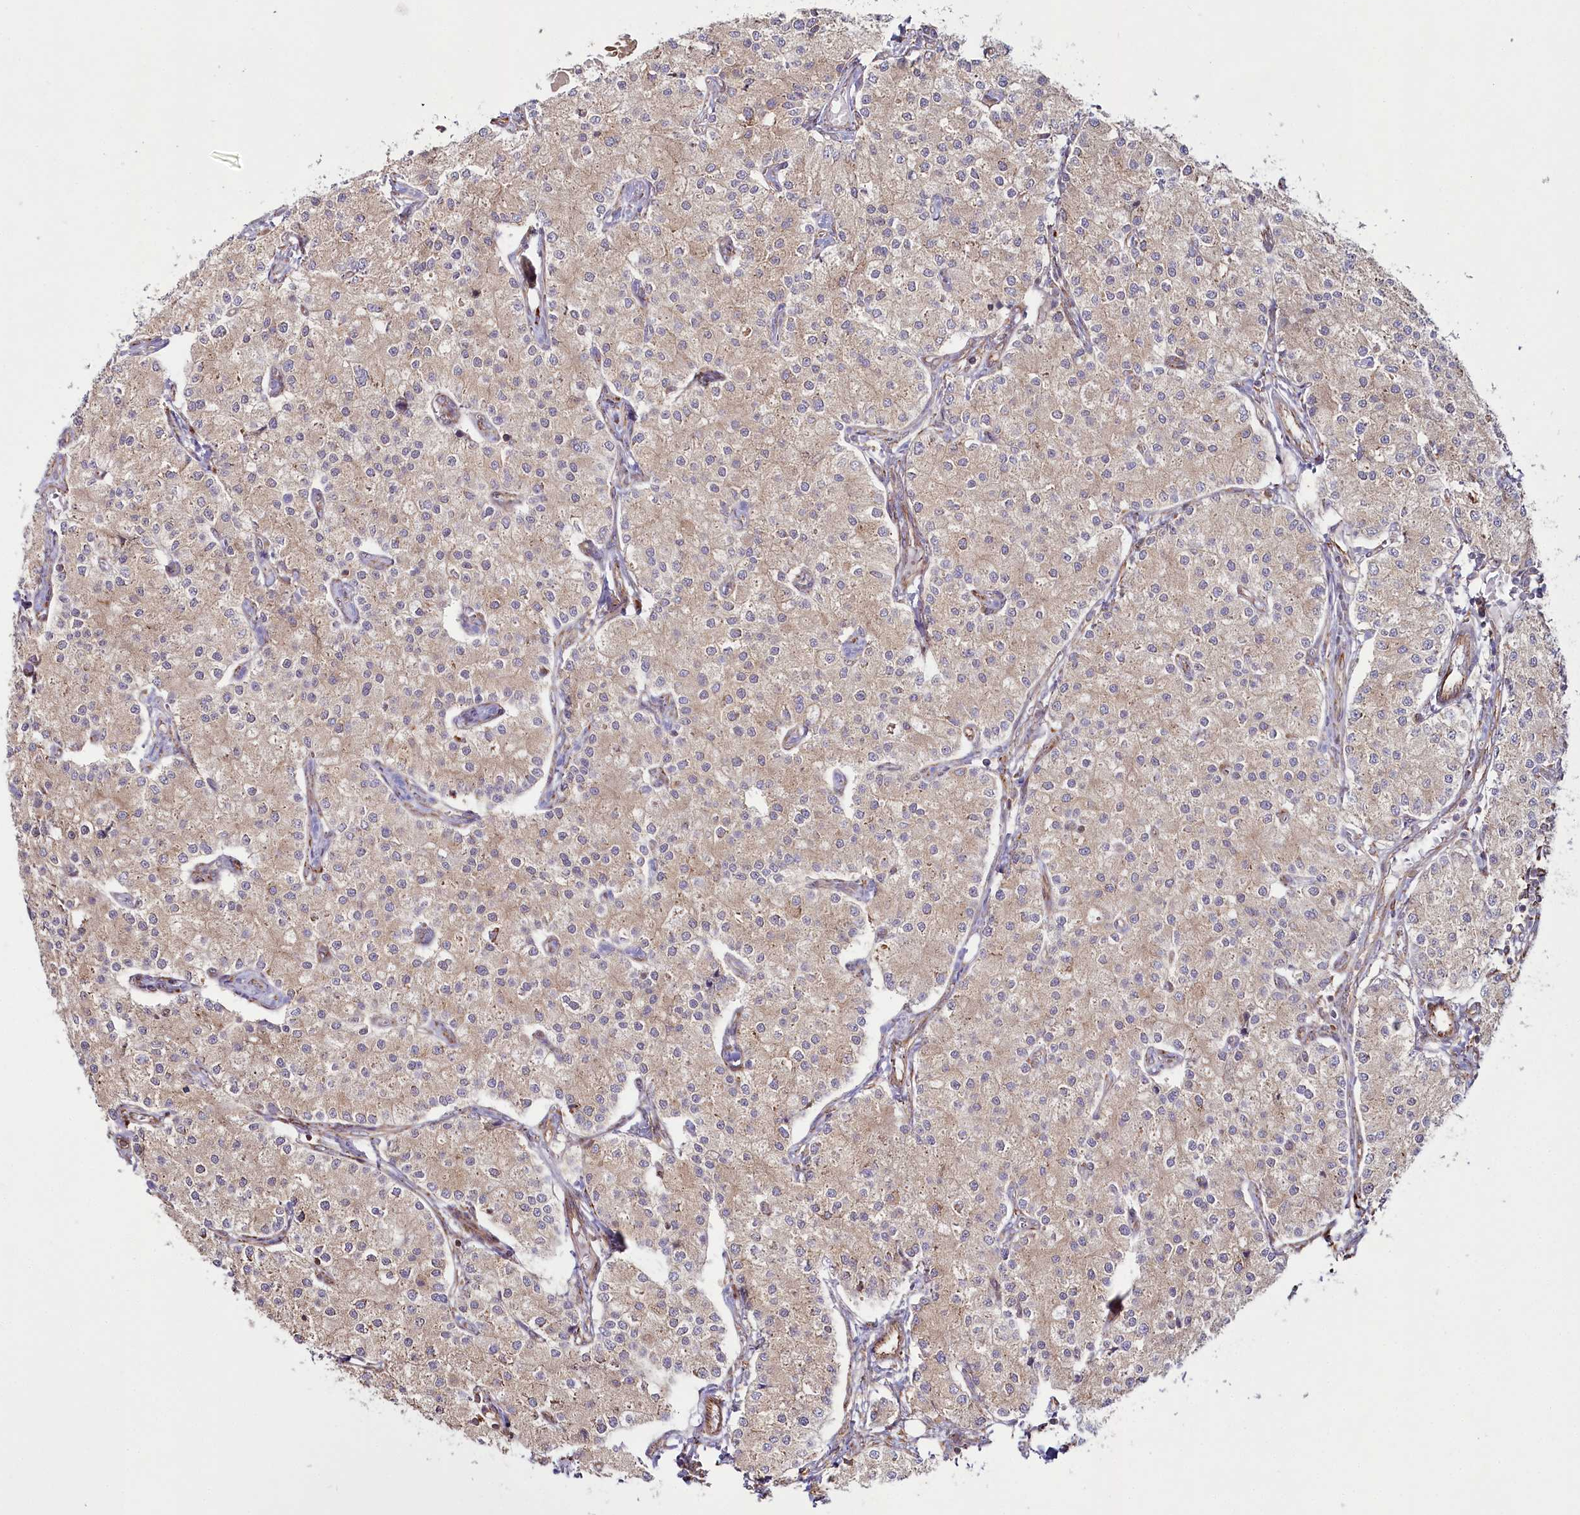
{"staining": {"intensity": "weak", "quantity": ">75%", "location": "cytoplasmic/membranous"}, "tissue": "carcinoid", "cell_type": "Tumor cells", "image_type": "cancer", "snomed": [{"axis": "morphology", "description": "Carcinoid, malignant, NOS"}, {"axis": "topography", "description": "Colon"}], "caption": "This image displays malignant carcinoid stained with IHC to label a protein in brown. The cytoplasmic/membranous of tumor cells show weak positivity for the protein. Nuclei are counter-stained blue.", "gene": "POGLUT1", "patient": {"sex": "female", "age": 52}}